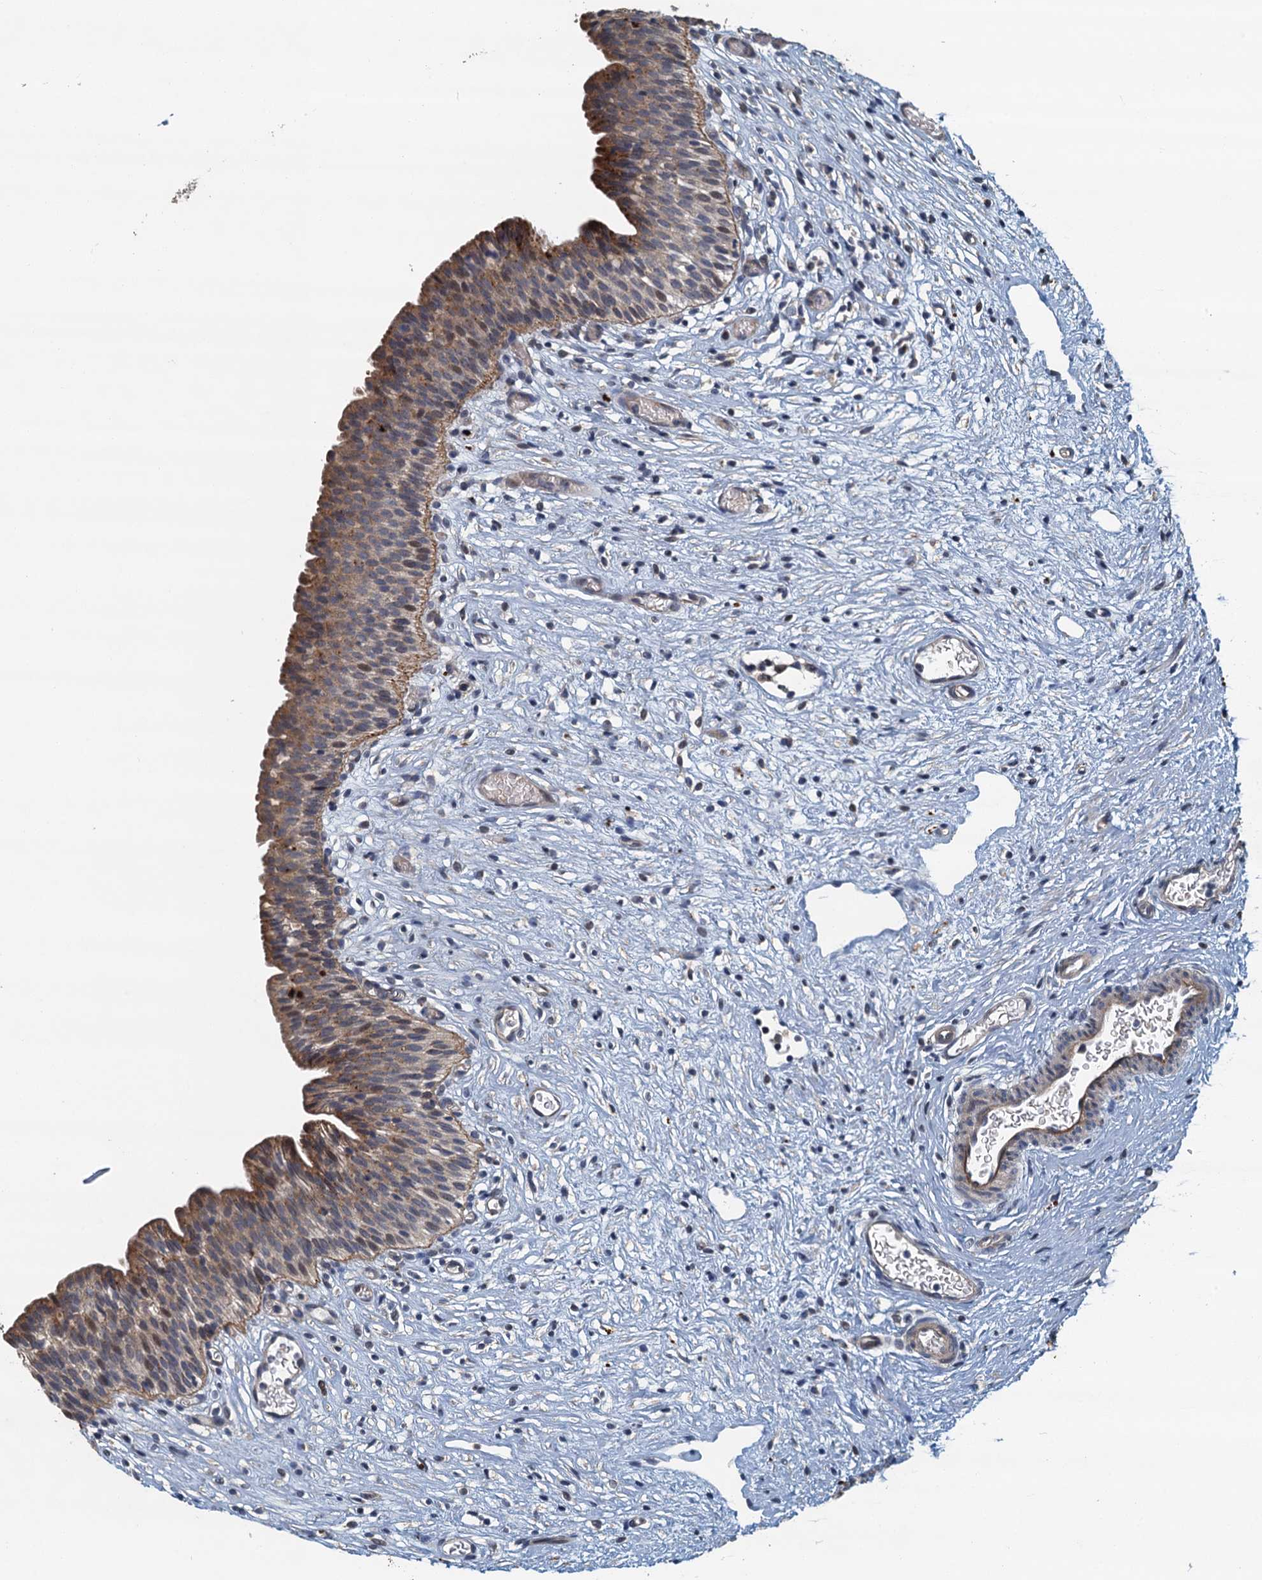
{"staining": {"intensity": "strong", "quantity": ">75%", "location": "cytoplasmic/membranous"}, "tissue": "urinary bladder", "cell_type": "Urothelial cells", "image_type": "normal", "snomed": [{"axis": "morphology", "description": "Transitional cell carcinoma in-situ"}, {"axis": "topography", "description": "Urinary bladder"}], "caption": "Immunohistochemical staining of normal urinary bladder shows strong cytoplasmic/membranous protein staining in approximately >75% of urothelial cells.", "gene": "AGRN", "patient": {"sex": "male", "age": 74}}